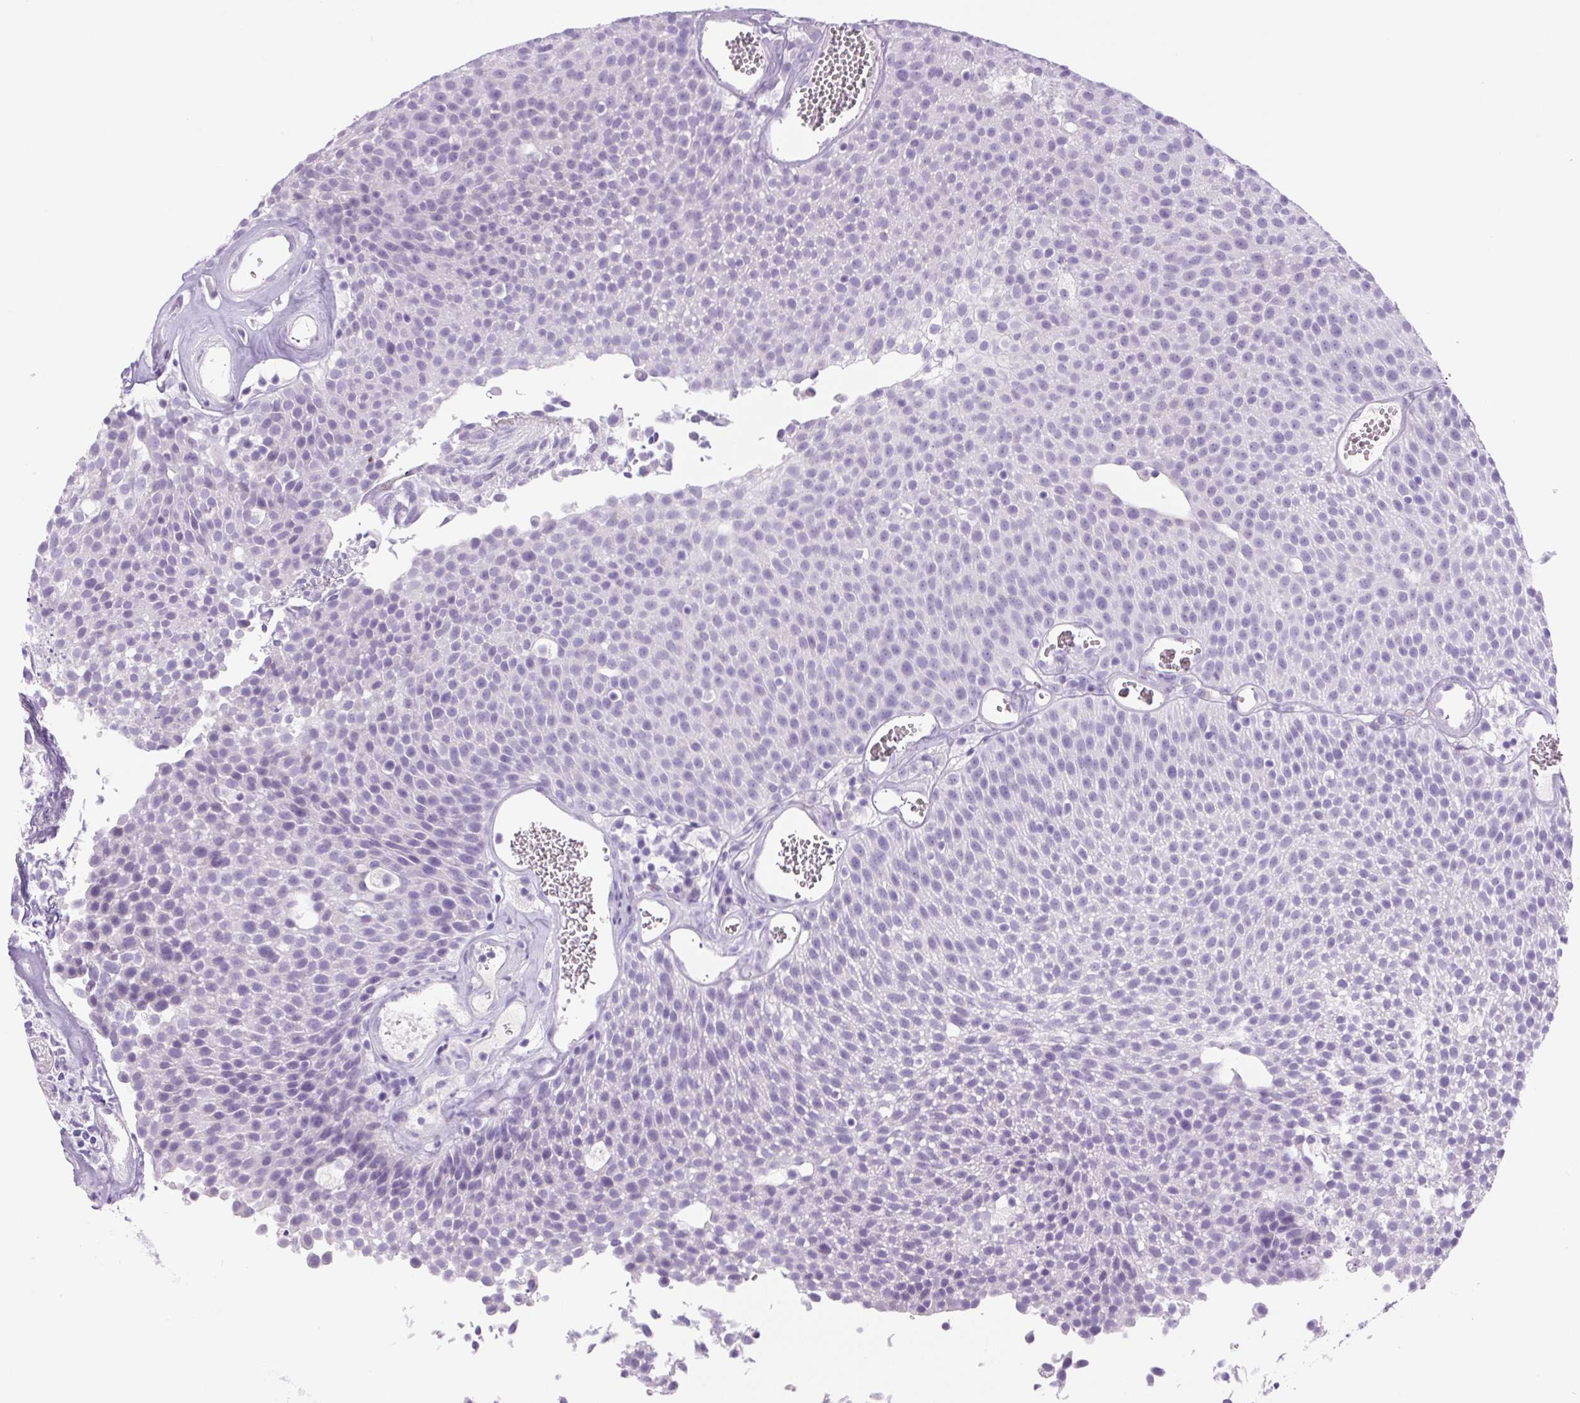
{"staining": {"intensity": "negative", "quantity": "none", "location": "none"}, "tissue": "urothelial cancer", "cell_type": "Tumor cells", "image_type": "cancer", "snomed": [{"axis": "morphology", "description": "Urothelial carcinoma, Low grade"}, {"axis": "topography", "description": "Urinary bladder"}], "caption": "High power microscopy photomicrograph of an immunohistochemistry (IHC) histopathology image of urothelial cancer, revealing no significant positivity in tumor cells.", "gene": "PRRT1", "patient": {"sex": "female", "age": 79}}